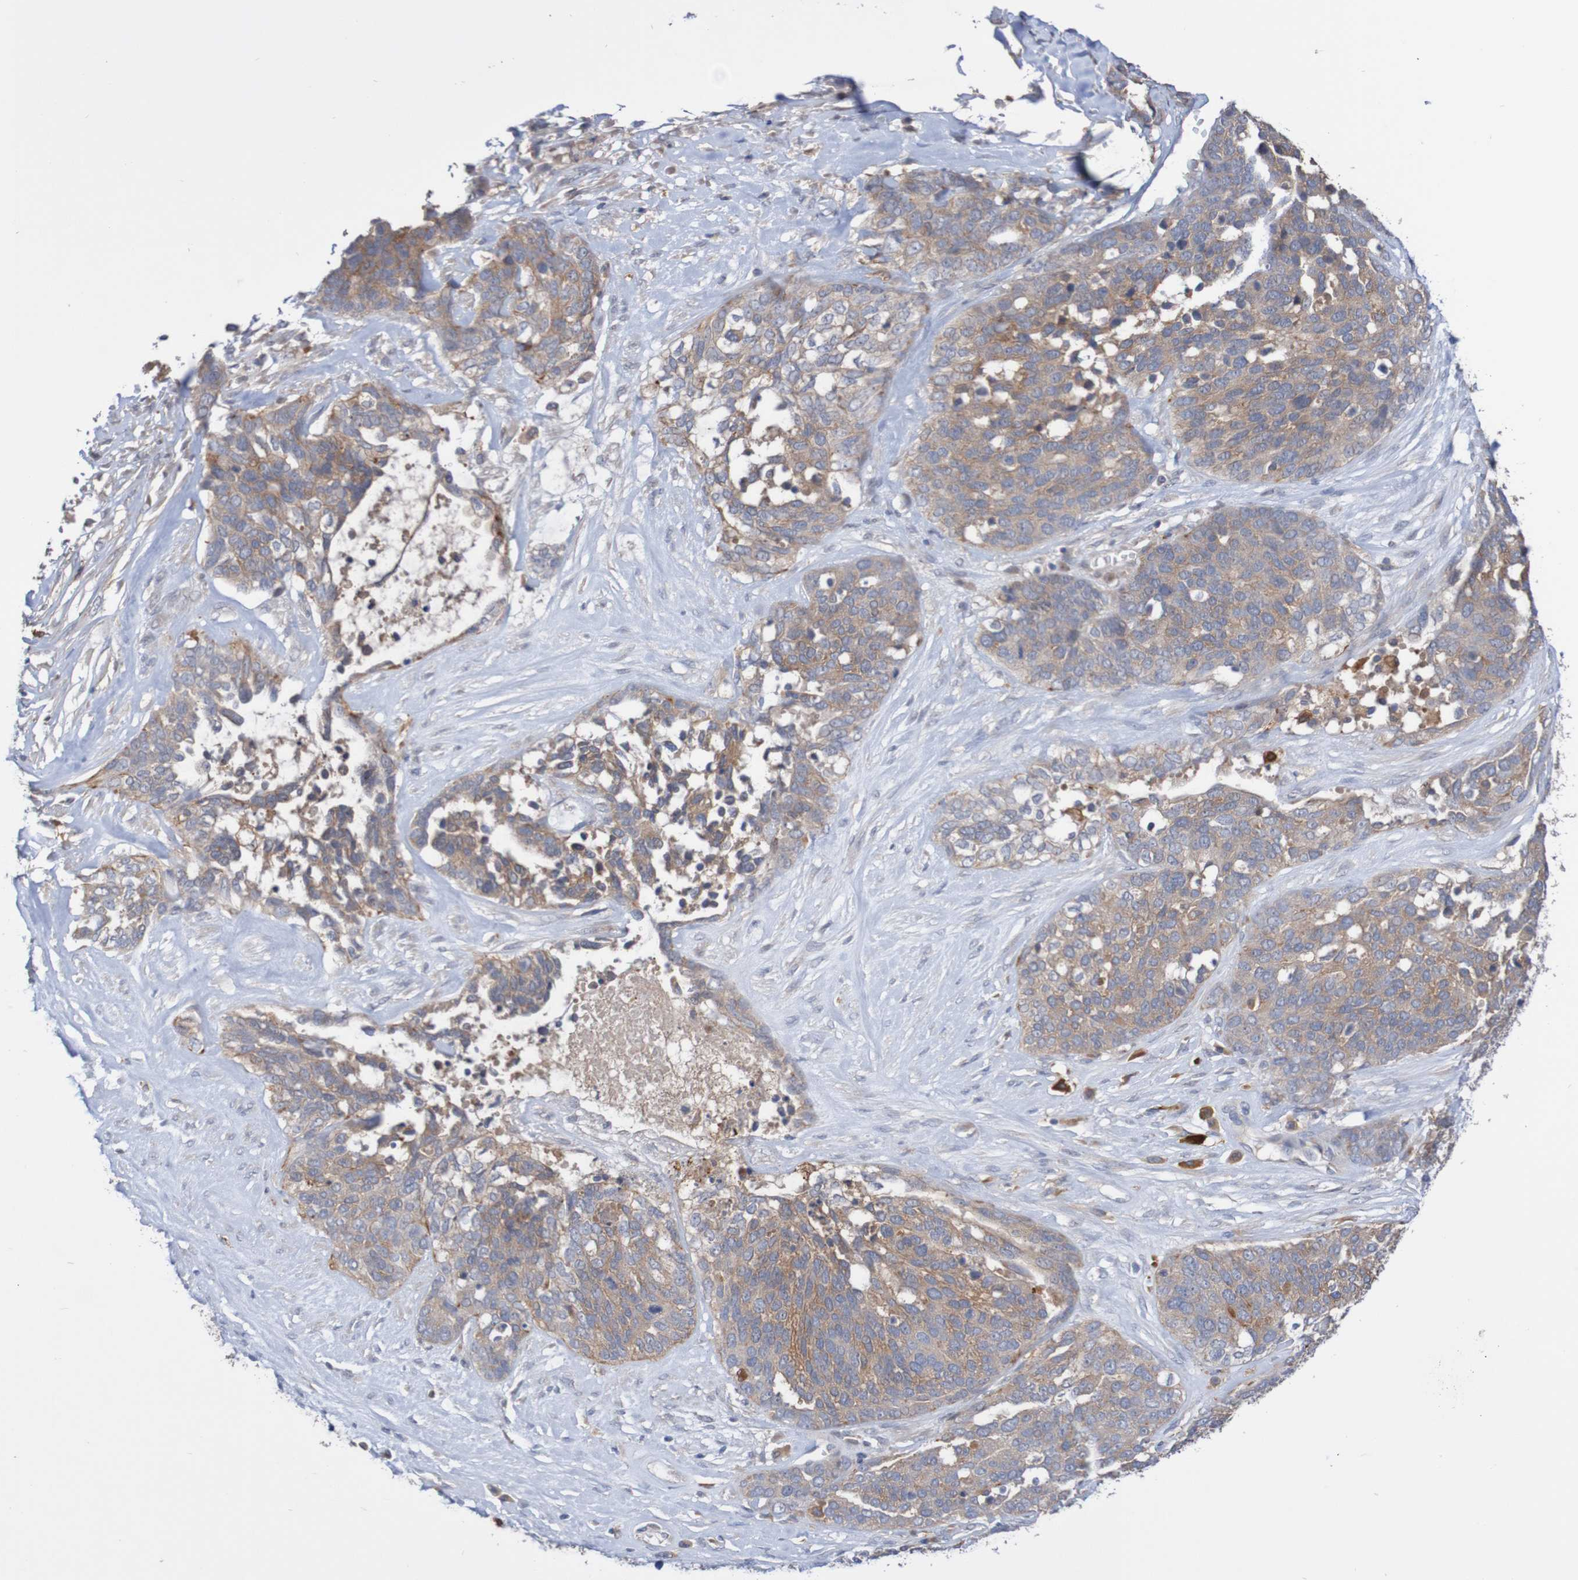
{"staining": {"intensity": "moderate", "quantity": ">75%", "location": "cytoplasmic/membranous"}, "tissue": "ovarian cancer", "cell_type": "Tumor cells", "image_type": "cancer", "snomed": [{"axis": "morphology", "description": "Cystadenocarcinoma, serous, NOS"}, {"axis": "topography", "description": "Ovary"}], "caption": "The image shows immunohistochemical staining of serous cystadenocarcinoma (ovarian). There is moderate cytoplasmic/membranous staining is appreciated in approximately >75% of tumor cells.", "gene": "PHYH", "patient": {"sex": "female", "age": 44}}